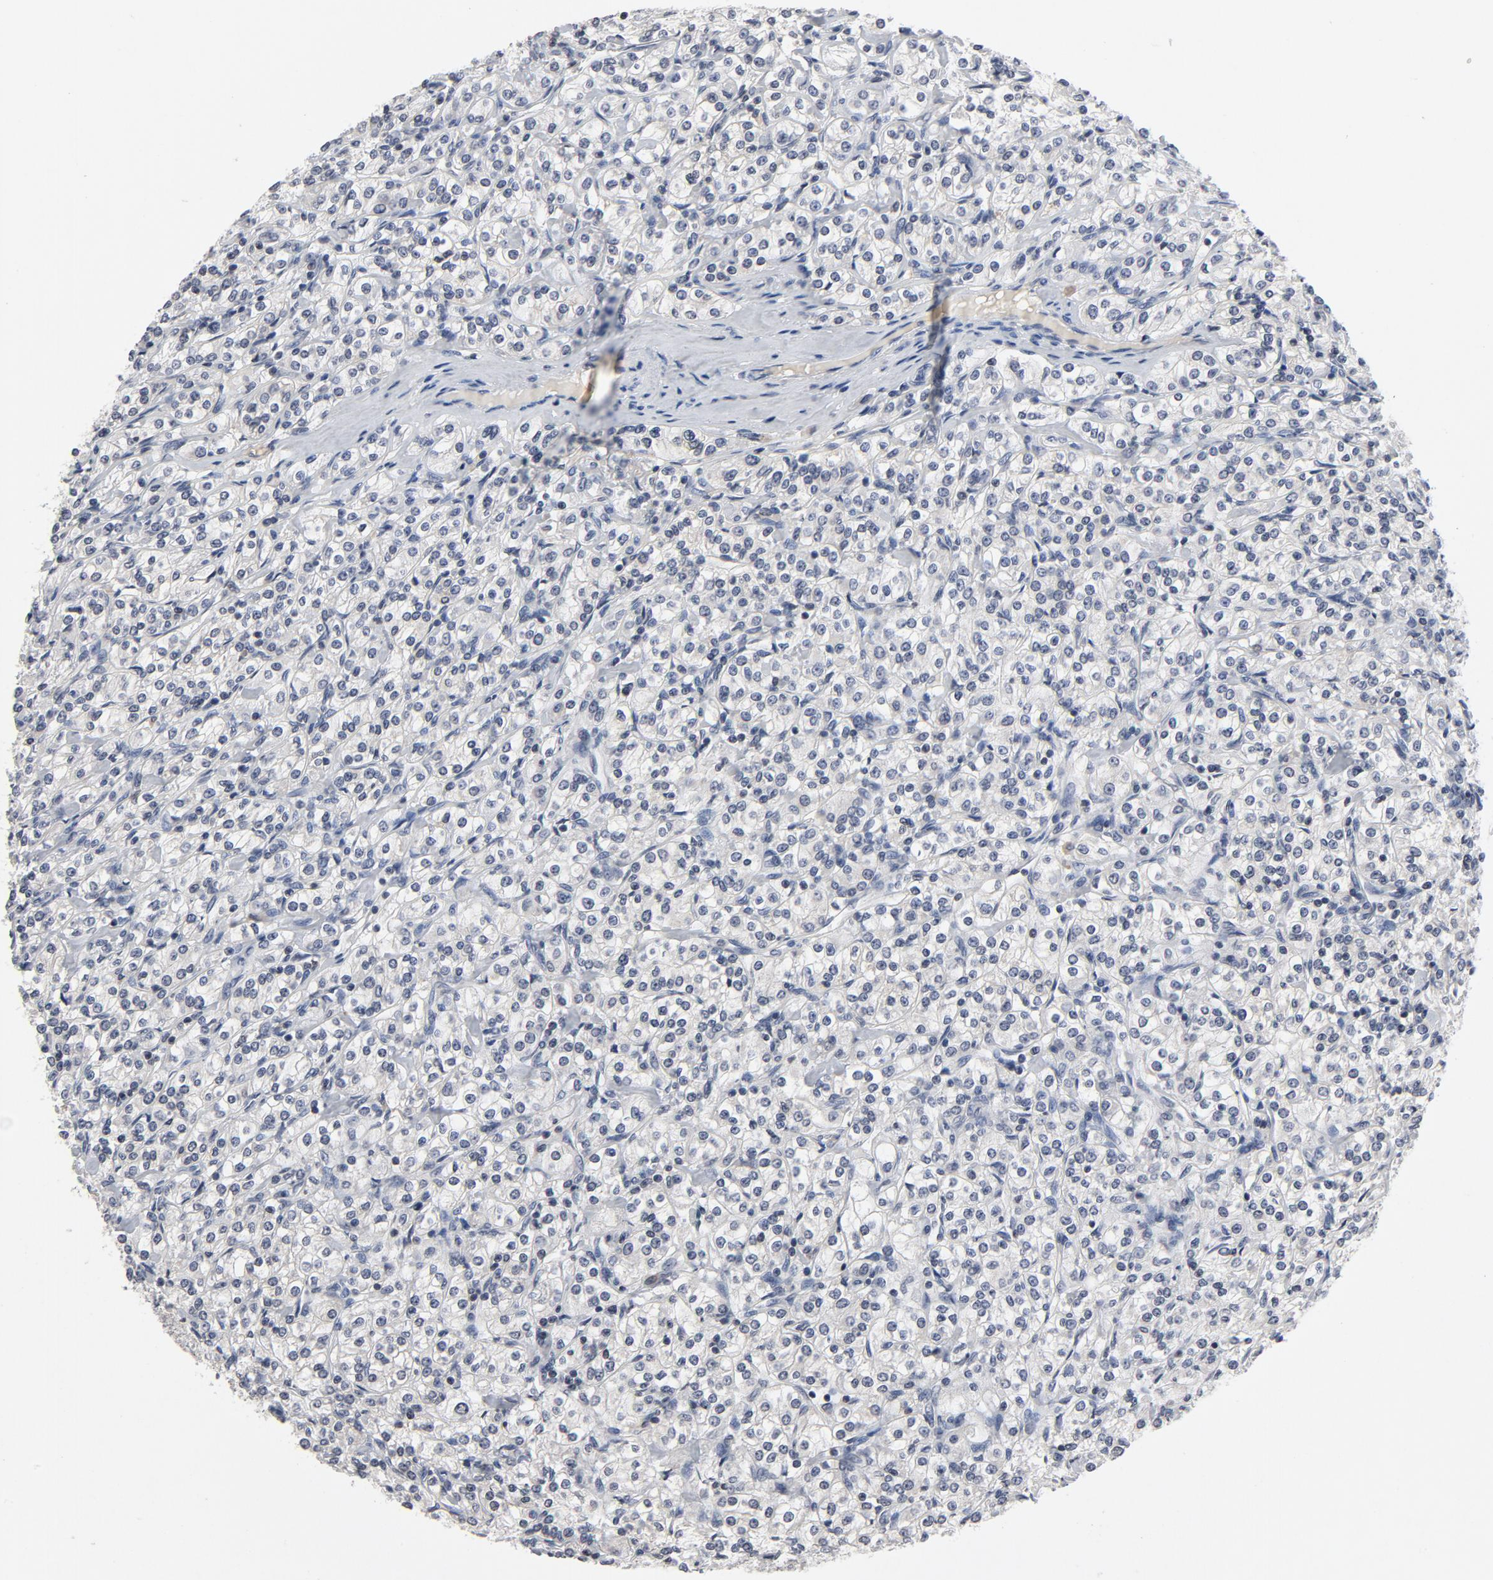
{"staining": {"intensity": "negative", "quantity": "none", "location": "none"}, "tissue": "renal cancer", "cell_type": "Tumor cells", "image_type": "cancer", "snomed": [{"axis": "morphology", "description": "Adenocarcinoma, NOS"}, {"axis": "topography", "description": "Kidney"}], "caption": "DAB immunohistochemical staining of human renal cancer reveals no significant staining in tumor cells.", "gene": "TCL1A", "patient": {"sex": "male", "age": 77}}